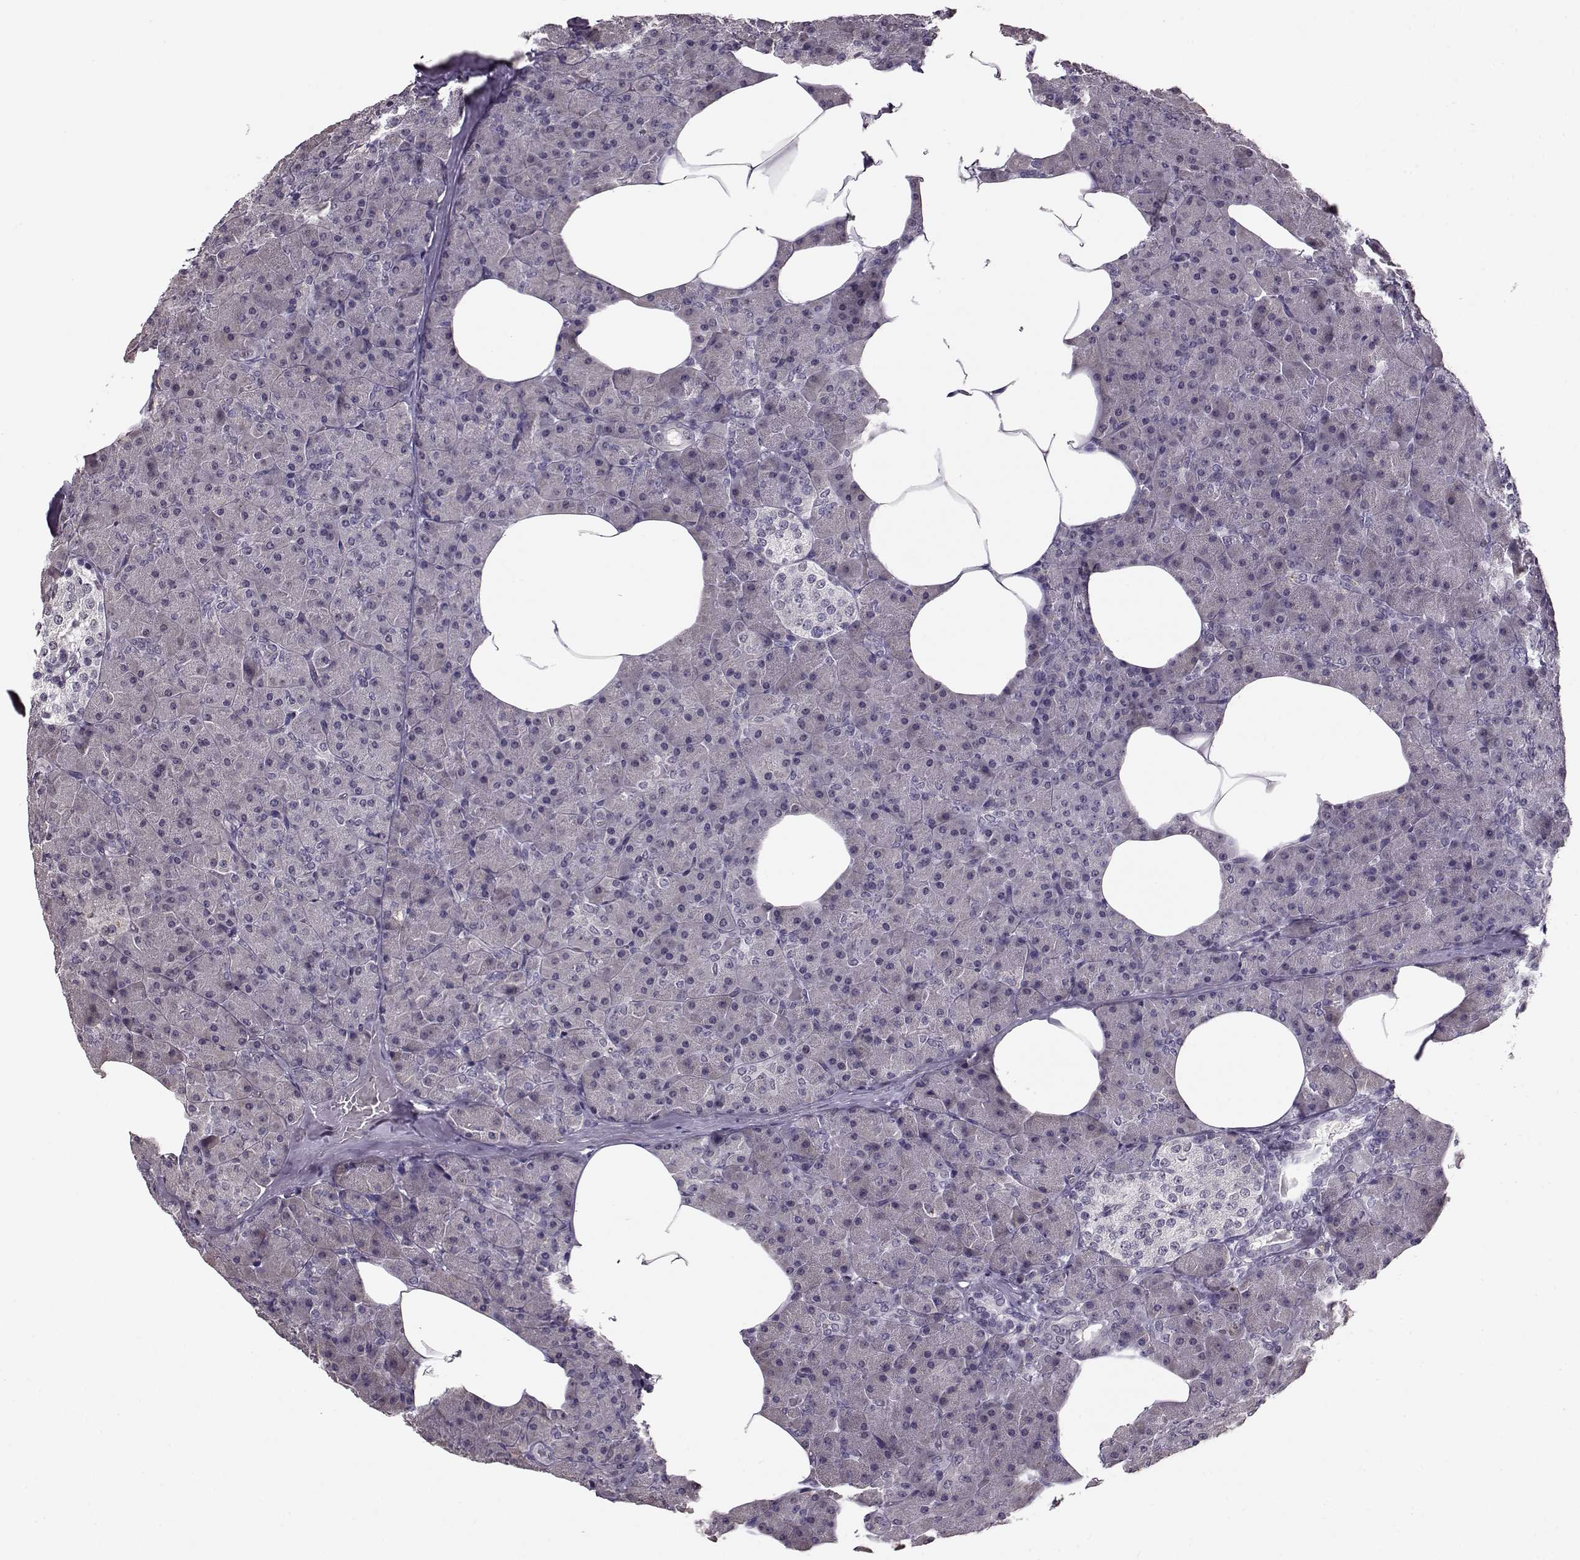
{"staining": {"intensity": "negative", "quantity": "none", "location": "none"}, "tissue": "pancreas", "cell_type": "Exocrine glandular cells", "image_type": "normal", "snomed": [{"axis": "morphology", "description": "Normal tissue, NOS"}, {"axis": "topography", "description": "Pancreas"}], "caption": "An immunohistochemistry (IHC) micrograph of unremarkable pancreas is shown. There is no staining in exocrine glandular cells of pancreas. Brightfield microscopy of immunohistochemistry (IHC) stained with DAB (3,3'-diaminobenzidine) (brown) and hematoxylin (blue), captured at high magnification.", "gene": "RP1L1", "patient": {"sex": "female", "age": 45}}